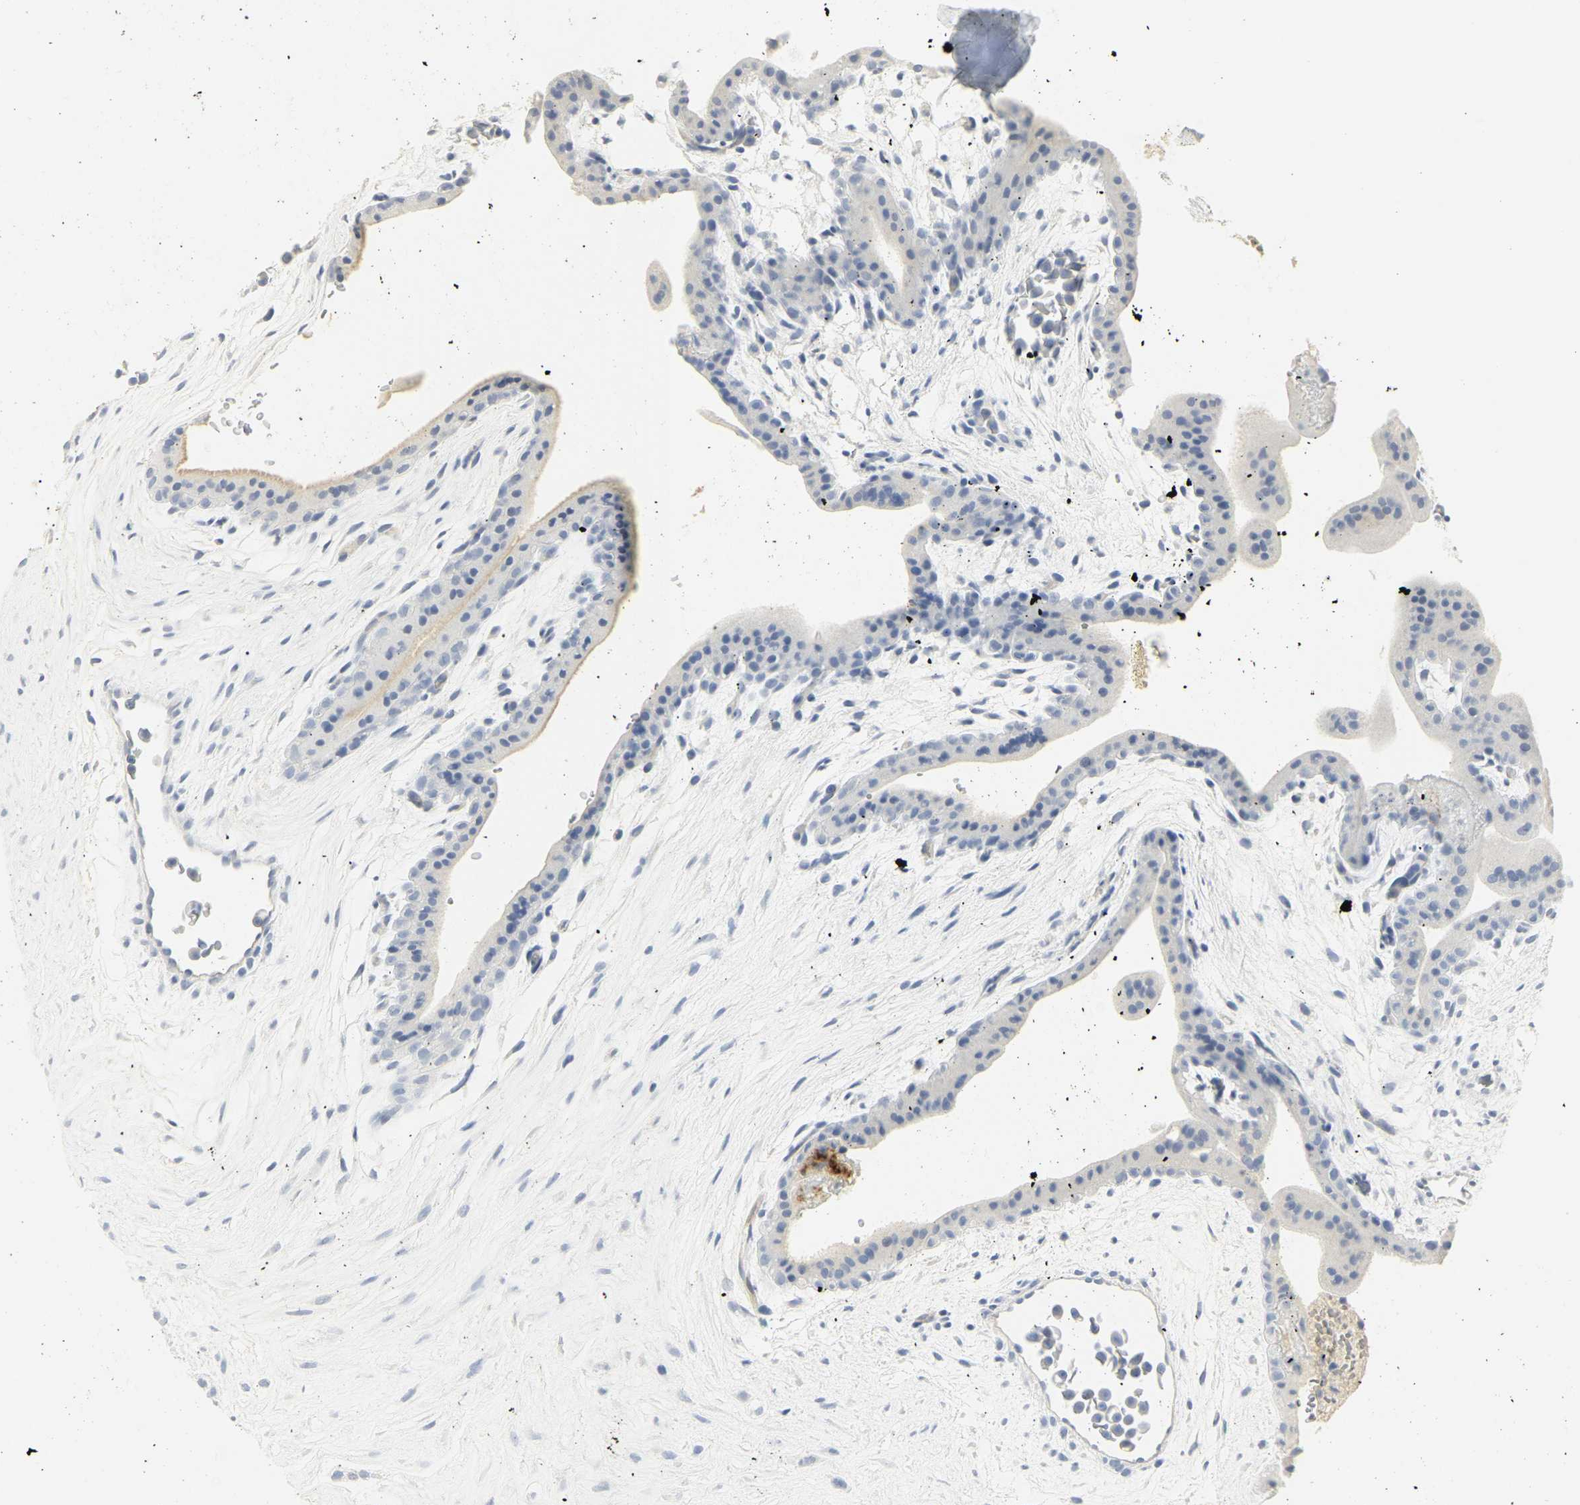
{"staining": {"intensity": "negative", "quantity": "none", "location": "none"}, "tissue": "placenta", "cell_type": "Trophoblastic cells", "image_type": "normal", "snomed": [{"axis": "morphology", "description": "Normal tissue, NOS"}, {"axis": "topography", "description": "Placenta"}], "caption": "Protein analysis of normal placenta shows no significant staining in trophoblastic cells.", "gene": "CEACAM5", "patient": {"sex": "female", "age": 35}}